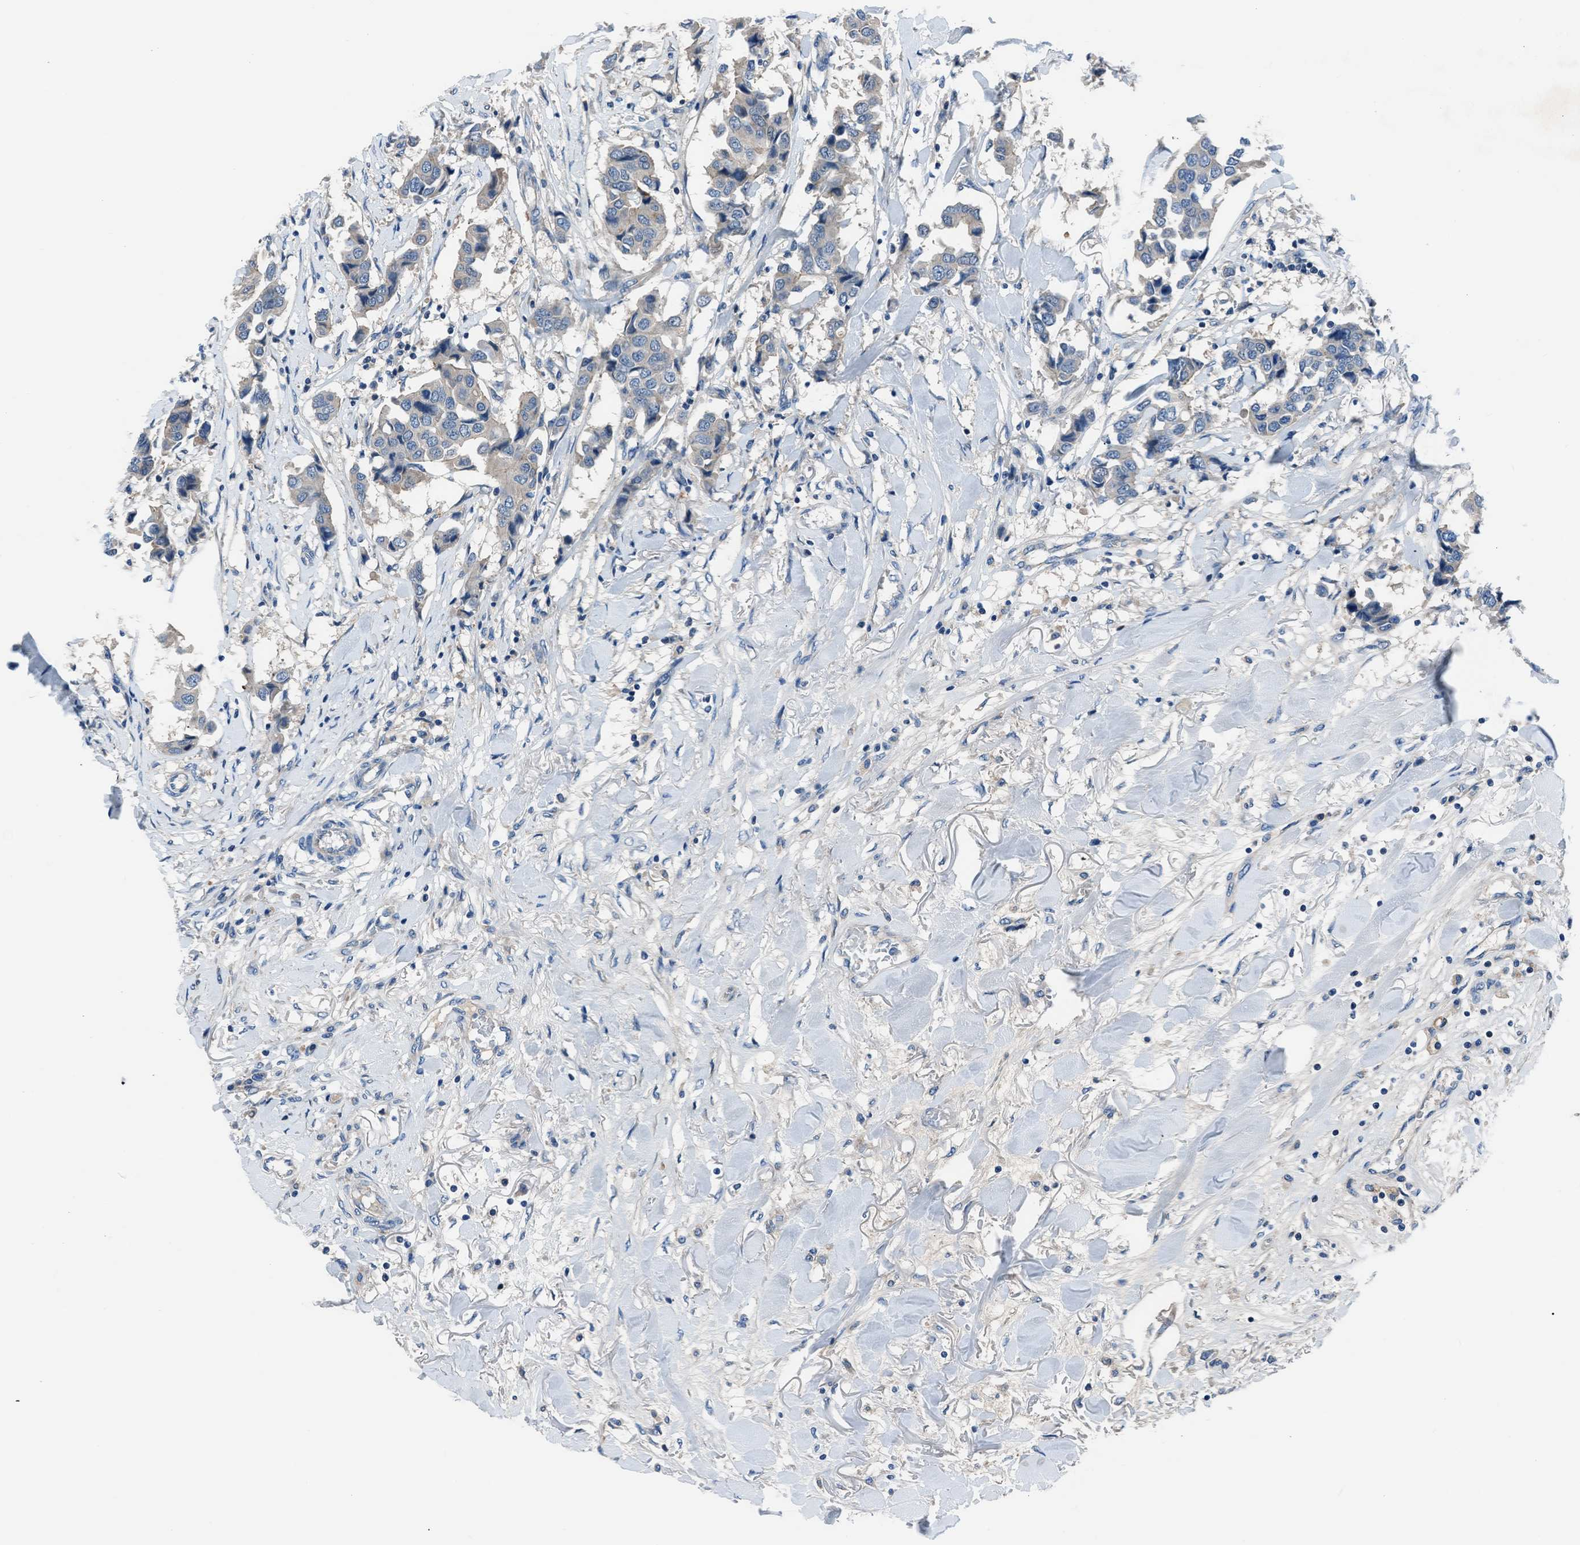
{"staining": {"intensity": "negative", "quantity": "none", "location": "none"}, "tissue": "breast cancer", "cell_type": "Tumor cells", "image_type": "cancer", "snomed": [{"axis": "morphology", "description": "Duct carcinoma"}, {"axis": "topography", "description": "Breast"}], "caption": "Immunohistochemistry (IHC) histopathology image of neoplastic tissue: human breast cancer stained with DAB (3,3'-diaminobenzidine) reveals no significant protein expression in tumor cells.", "gene": "SLC38A6", "patient": {"sex": "female", "age": 80}}